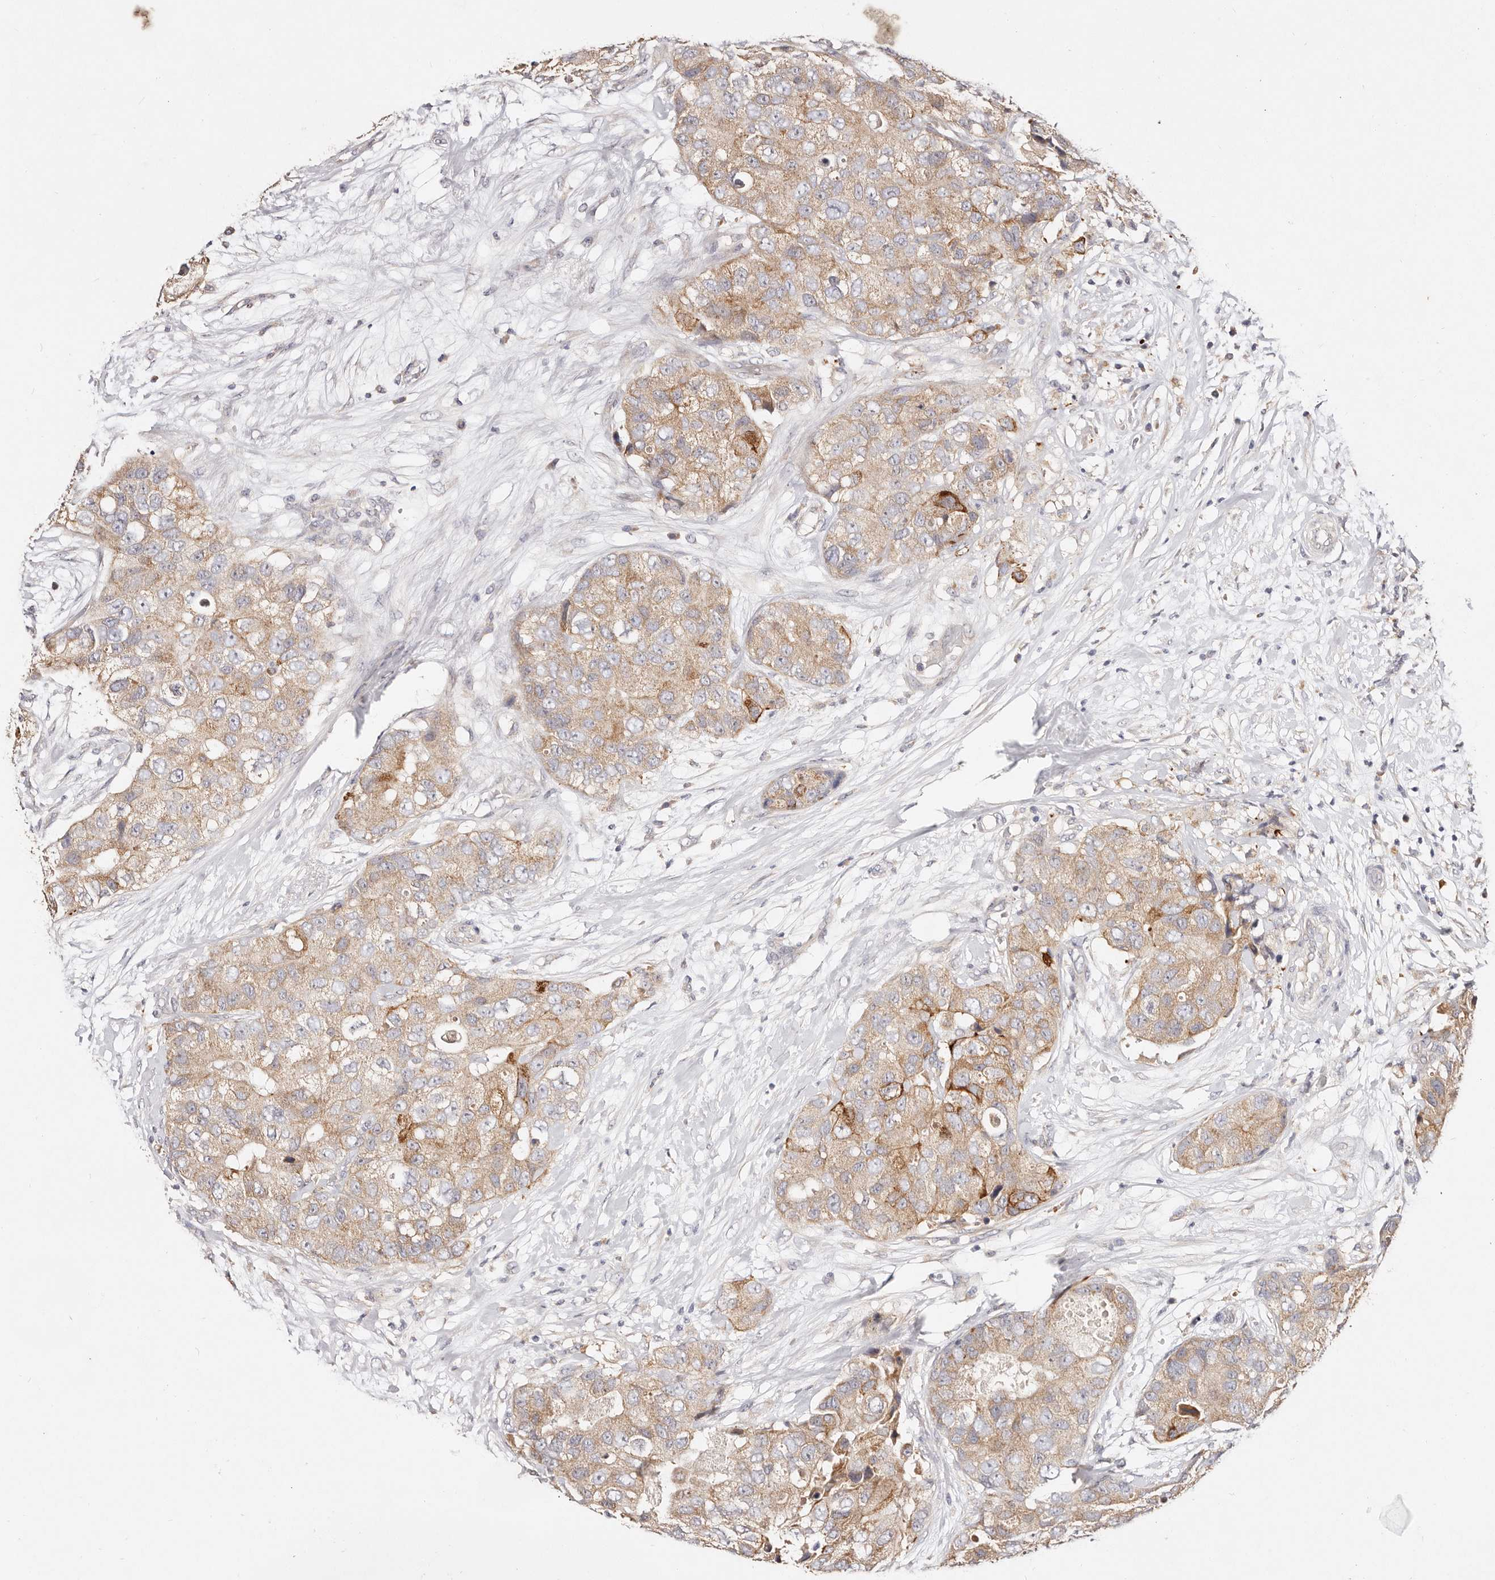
{"staining": {"intensity": "moderate", "quantity": ">75%", "location": "cytoplasmic/membranous"}, "tissue": "breast cancer", "cell_type": "Tumor cells", "image_type": "cancer", "snomed": [{"axis": "morphology", "description": "Duct carcinoma"}, {"axis": "topography", "description": "Breast"}], "caption": "This photomicrograph reveals breast infiltrating ductal carcinoma stained with immunohistochemistry to label a protein in brown. The cytoplasmic/membranous of tumor cells show moderate positivity for the protein. Nuclei are counter-stained blue.", "gene": "VIPAS39", "patient": {"sex": "female", "age": 62}}